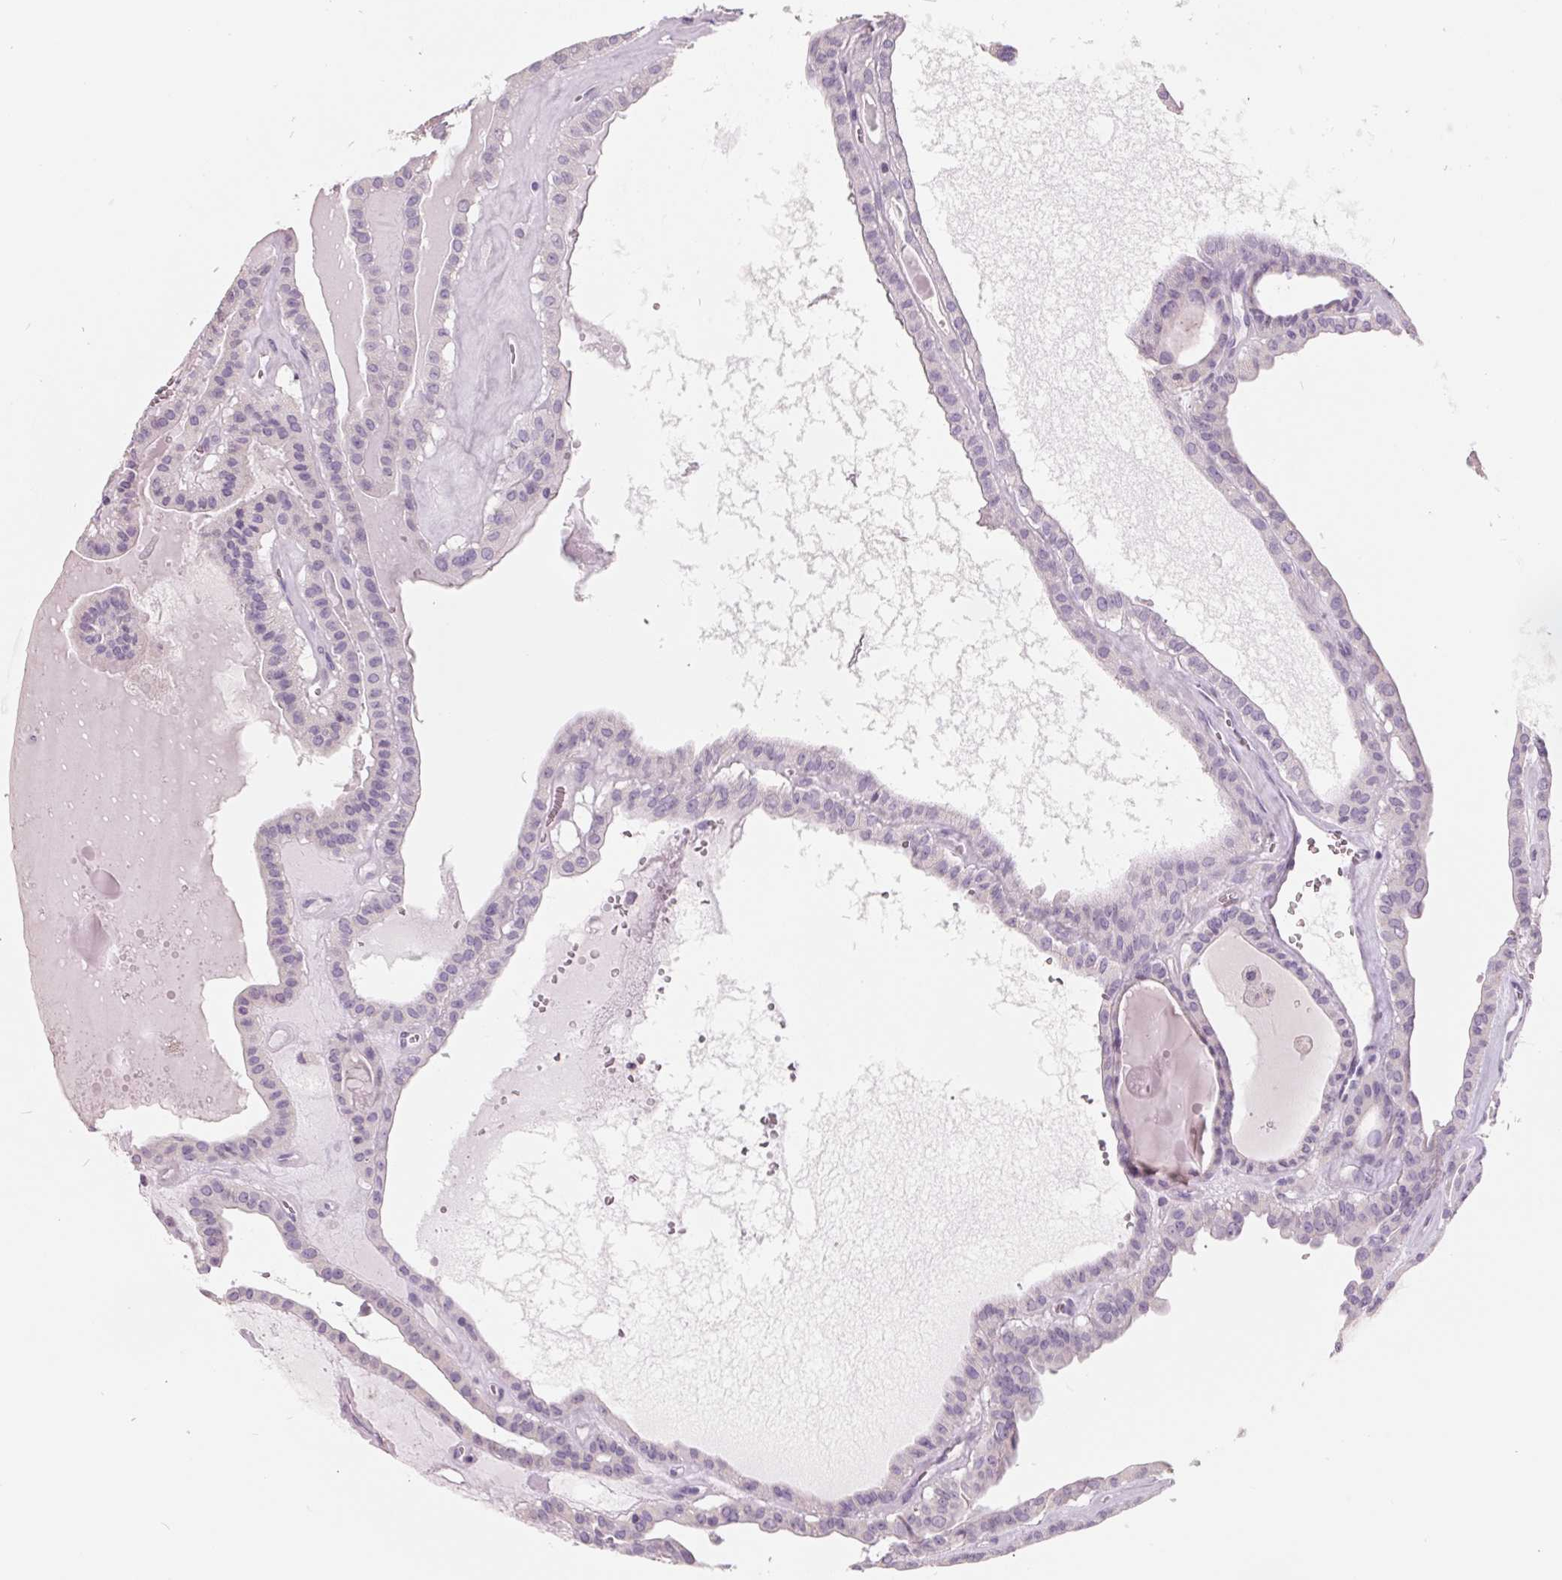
{"staining": {"intensity": "negative", "quantity": "none", "location": "none"}, "tissue": "thyroid cancer", "cell_type": "Tumor cells", "image_type": "cancer", "snomed": [{"axis": "morphology", "description": "Papillary adenocarcinoma, NOS"}, {"axis": "topography", "description": "Thyroid gland"}], "caption": "High magnification brightfield microscopy of thyroid papillary adenocarcinoma stained with DAB (3,3'-diaminobenzidine) (brown) and counterstained with hematoxylin (blue): tumor cells show no significant staining.", "gene": "FTCD", "patient": {"sex": "male", "age": 52}}